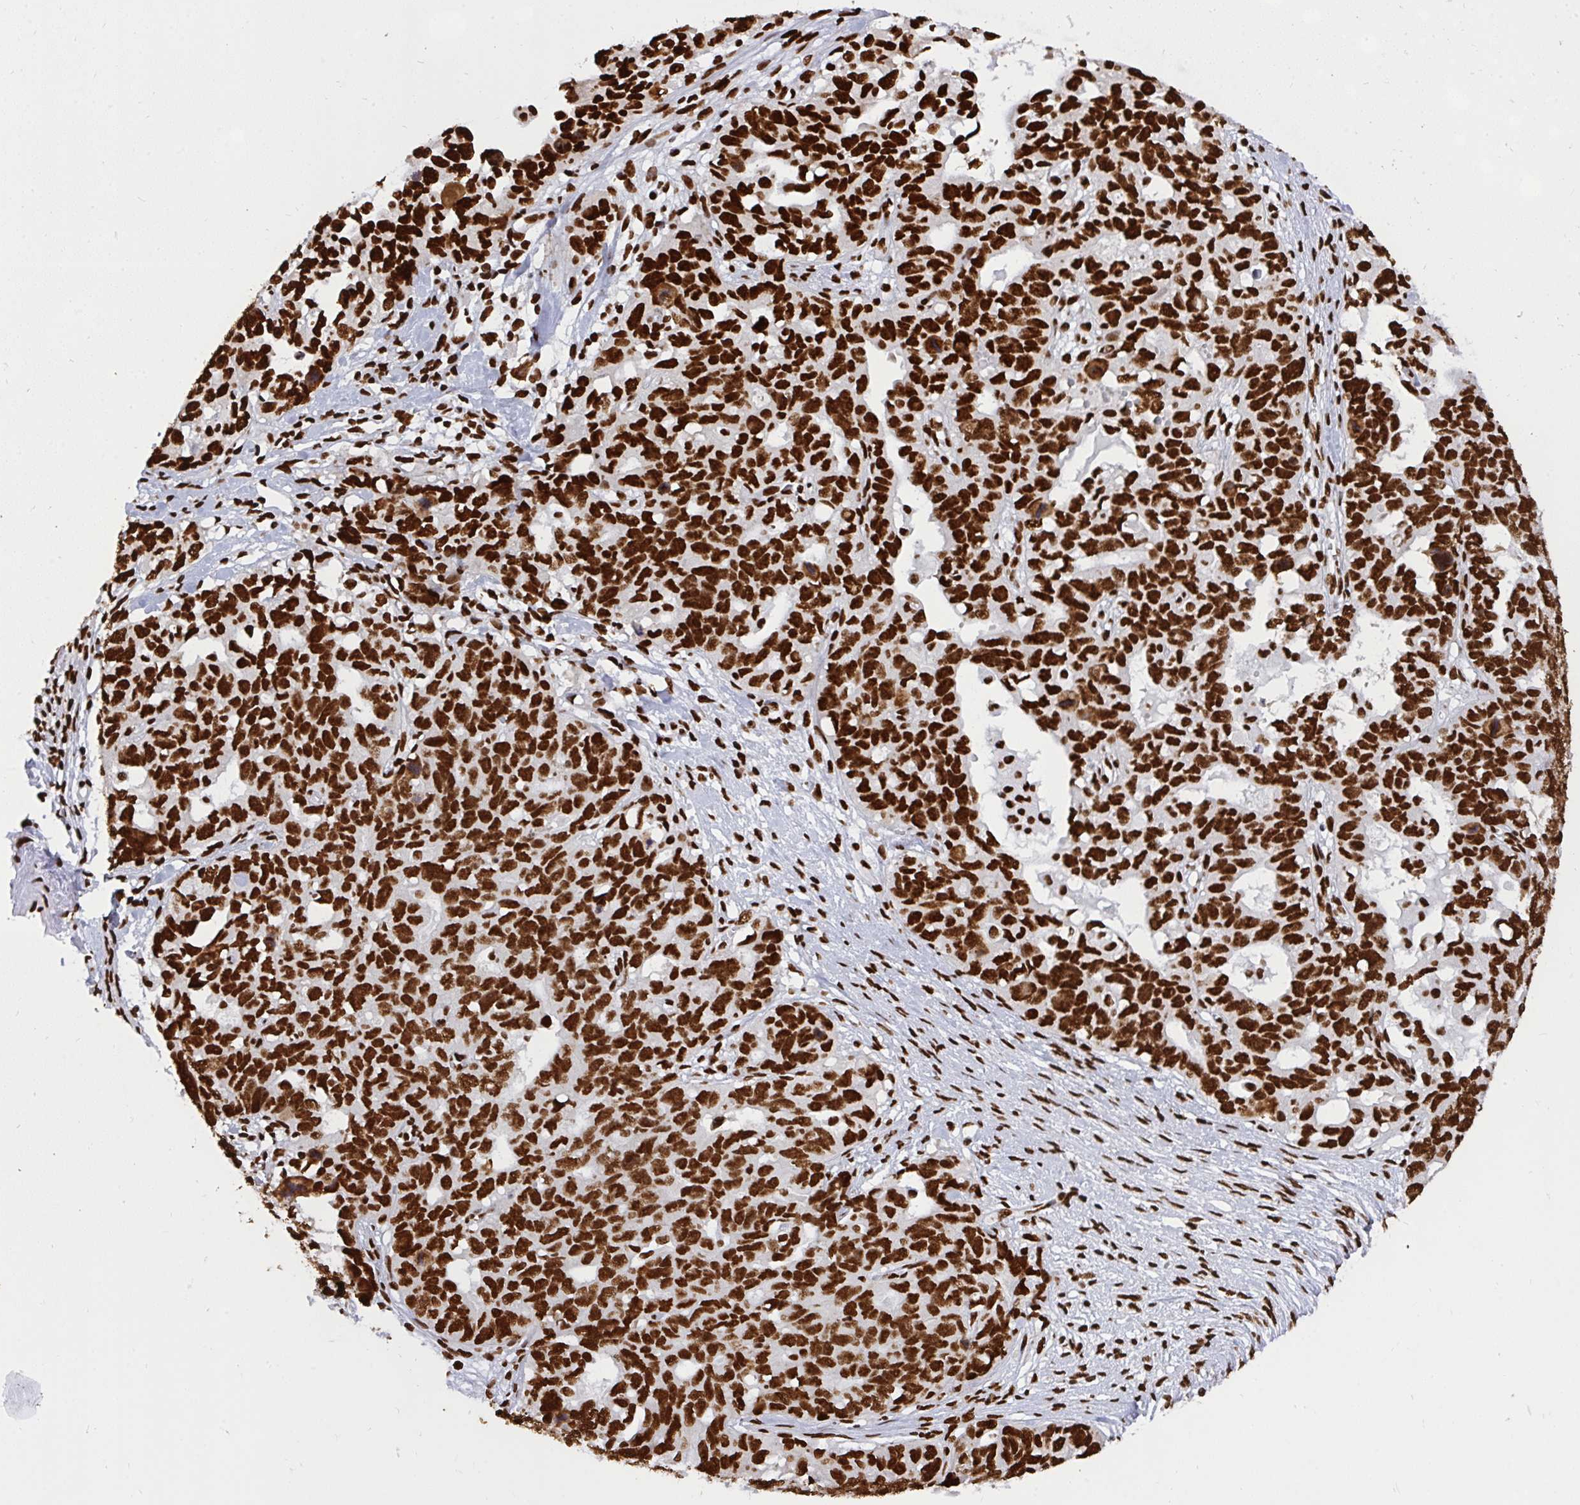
{"staining": {"intensity": "strong", "quantity": ">75%", "location": "nuclear"}, "tissue": "ovarian cancer", "cell_type": "Tumor cells", "image_type": "cancer", "snomed": [{"axis": "morphology", "description": "Cystadenocarcinoma, serous, NOS"}, {"axis": "topography", "description": "Ovary"}], "caption": "A high amount of strong nuclear positivity is seen in about >75% of tumor cells in serous cystadenocarcinoma (ovarian) tissue.", "gene": "HNRNPL", "patient": {"sex": "female", "age": 69}}